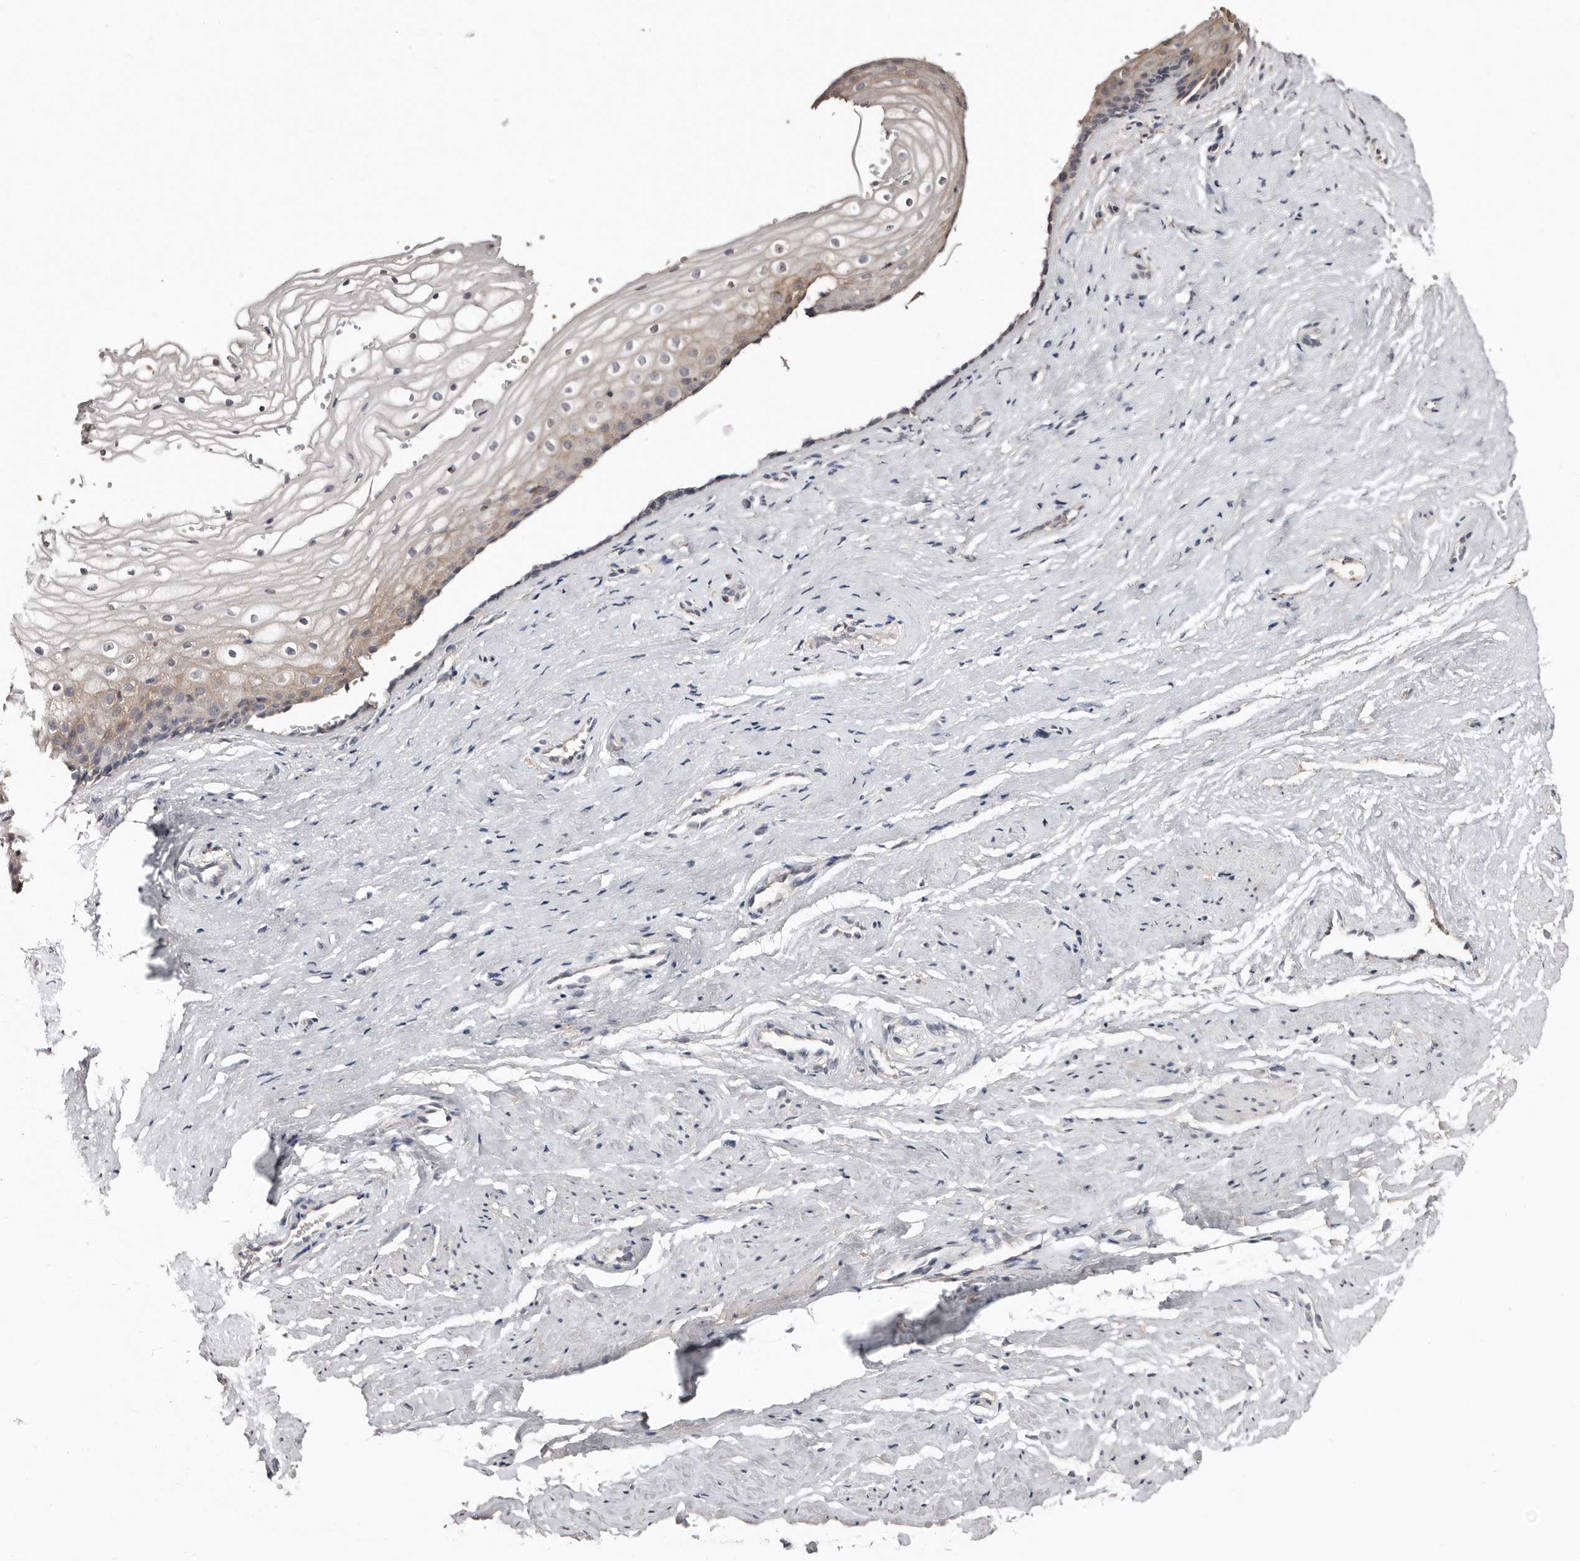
{"staining": {"intensity": "moderate", "quantity": "25%-75%", "location": "cytoplasmic/membranous"}, "tissue": "vagina", "cell_type": "Squamous epithelial cells", "image_type": "normal", "snomed": [{"axis": "morphology", "description": "Normal tissue, NOS"}, {"axis": "topography", "description": "Vagina"}], "caption": "A photomicrograph of vagina stained for a protein shows moderate cytoplasmic/membranous brown staining in squamous epithelial cells. (Brightfield microscopy of DAB IHC at high magnification).", "gene": "SLC39A2", "patient": {"sex": "female", "age": 46}}